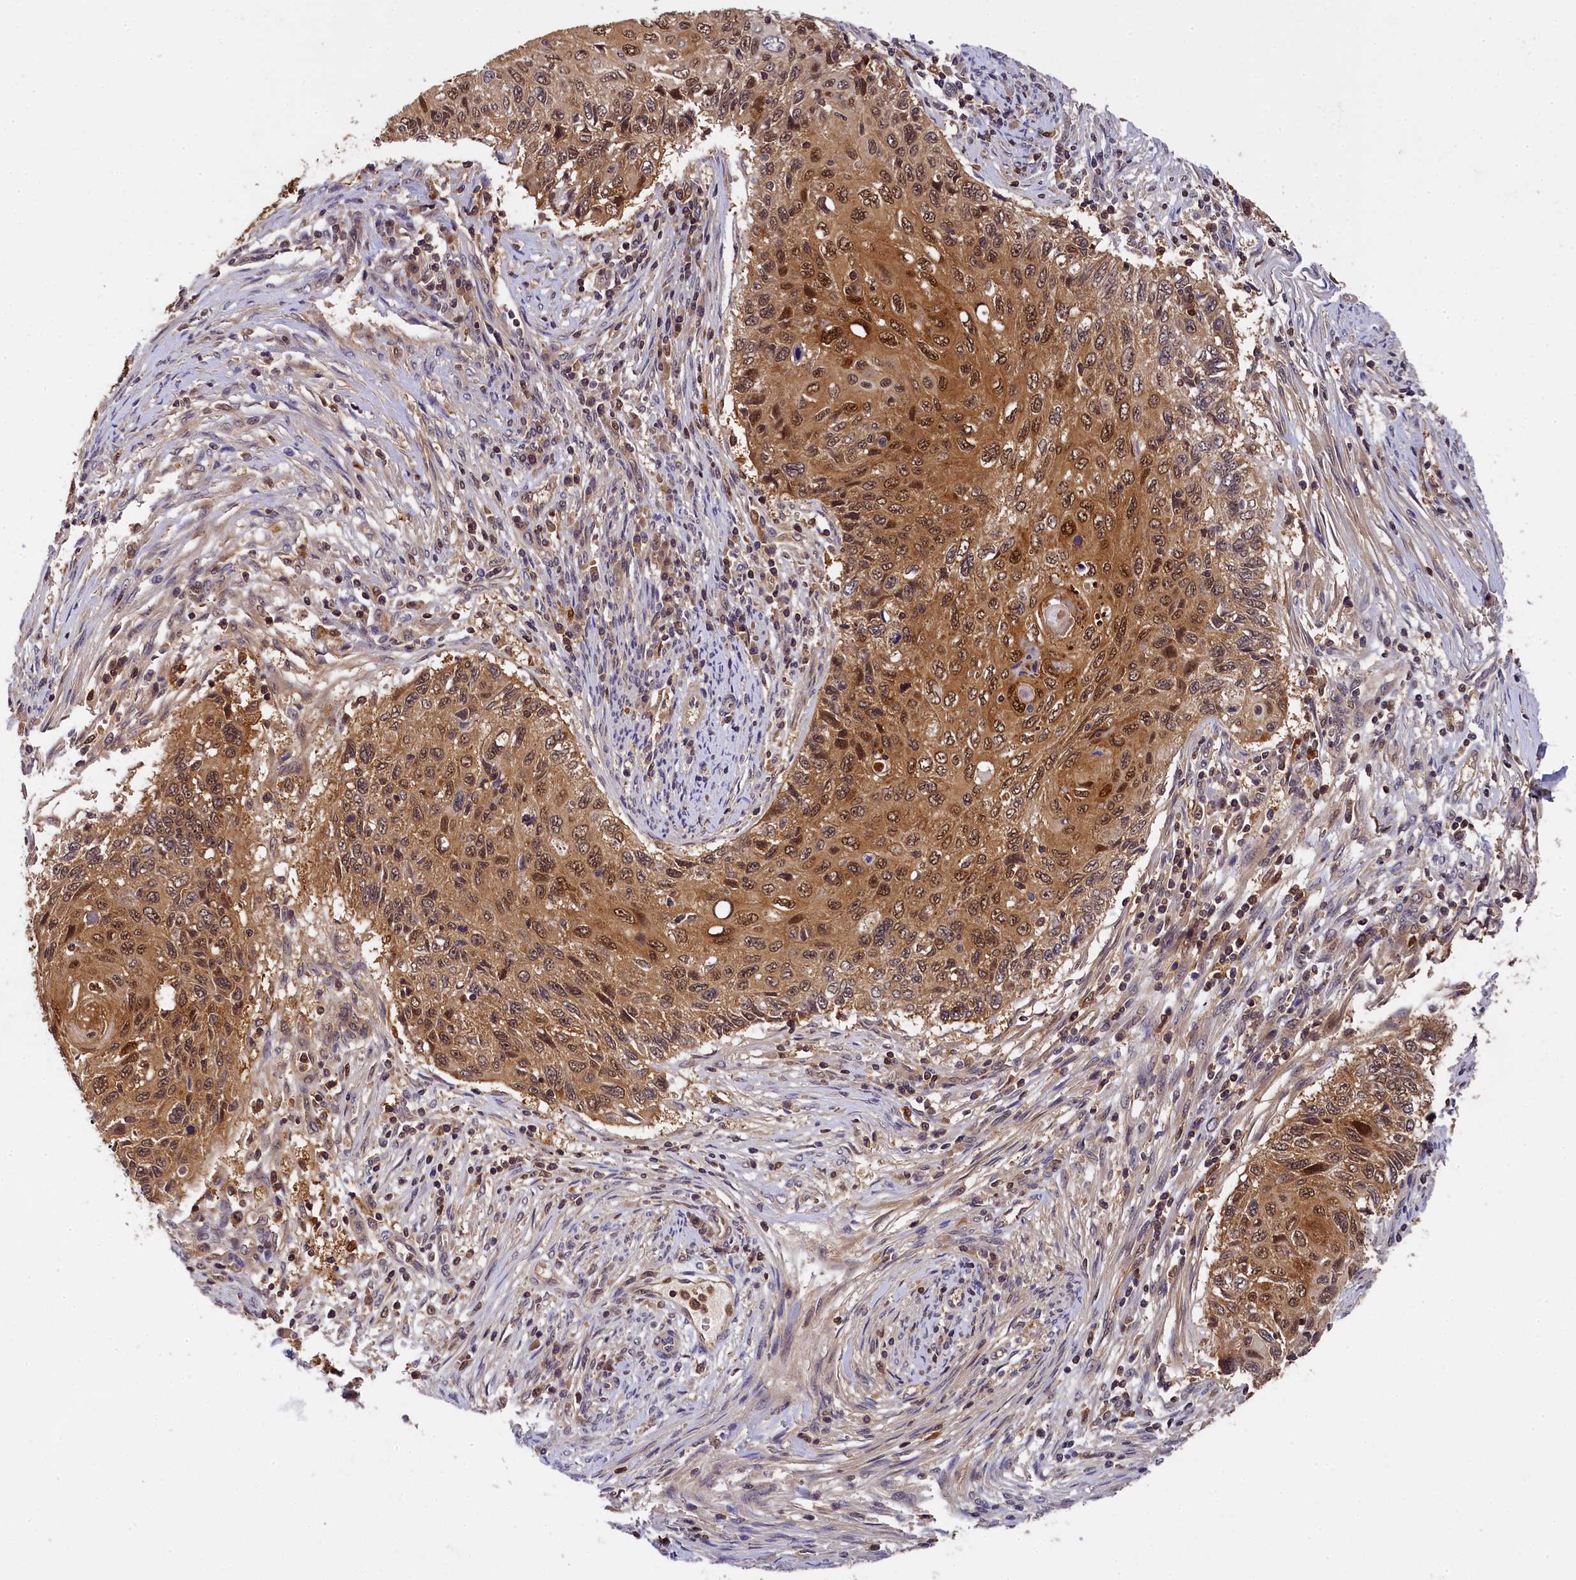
{"staining": {"intensity": "moderate", "quantity": ">75%", "location": "cytoplasmic/membranous,nuclear"}, "tissue": "cervical cancer", "cell_type": "Tumor cells", "image_type": "cancer", "snomed": [{"axis": "morphology", "description": "Squamous cell carcinoma, NOS"}, {"axis": "topography", "description": "Cervix"}], "caption": "Moderate cytoplasmic/membranous and nuclear expression is present in approximately >75% of tumor cells in cervical cancer (squamous cell carcinoma).", "gene": "EIF6", "patient": {"sex": "female", "age": 70}}